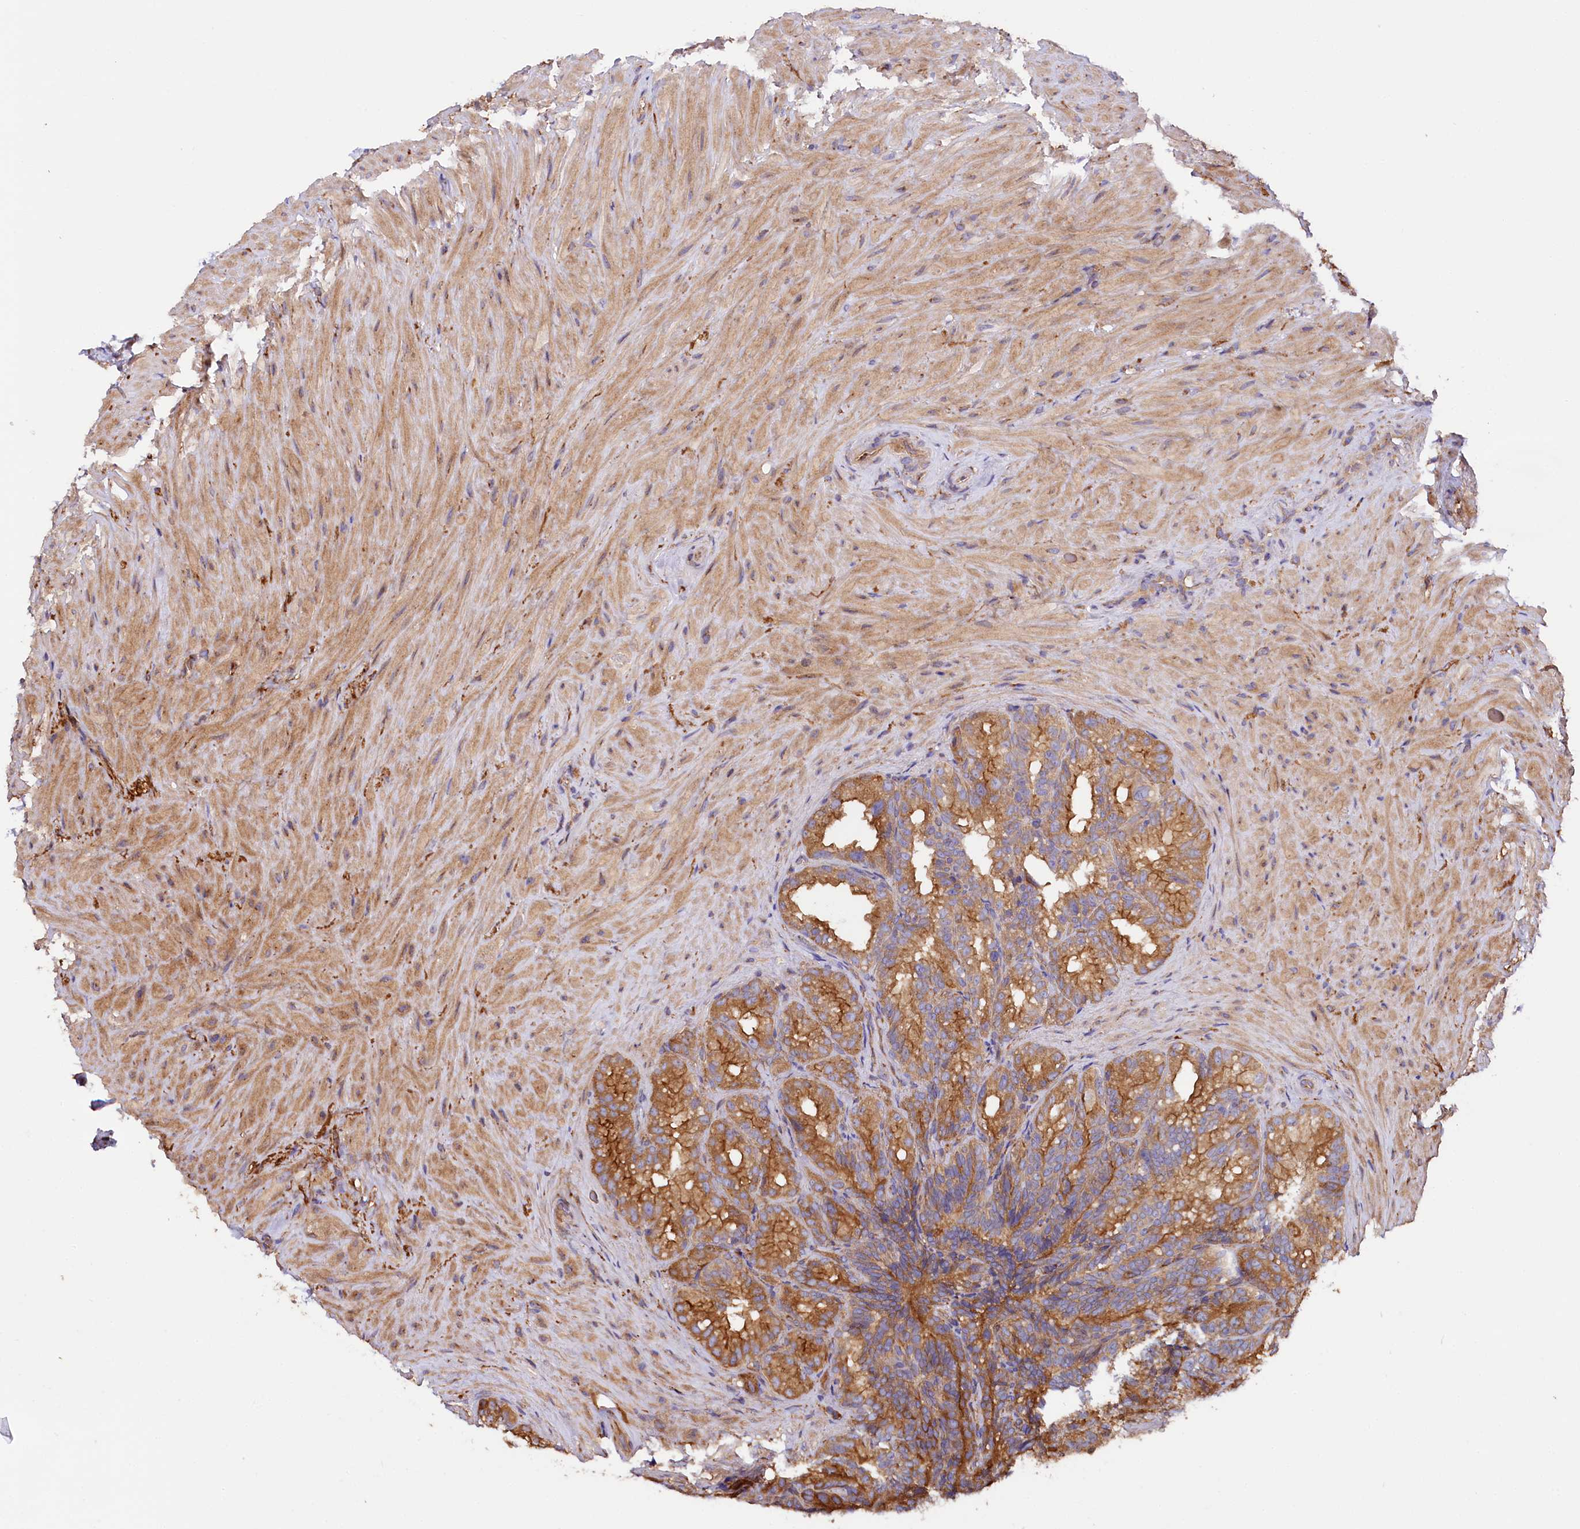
{"staining": {"intensity": "moderate", "quantity": ">75%", "location": "cytoplasmic/membranous"}, "tissue": "seminal vesicle", "cell_type": "Glandular cells", "image_type": "normal", "snomed": [{"axis": "morphology", "description": "Normal tissue, NOS"}, {"axis": "topography", "description": "Seminal veicle"}], "caption": "A brown stain shows moderate cytoplasmic/membranous expression of a protein in glandular cells of benign human seminal vesicle. Ihc stains the protein of interest in brown and the nuclei are stained blue.", "gene": "CEP295", "patient": {"sex": "male", "age": 60}}